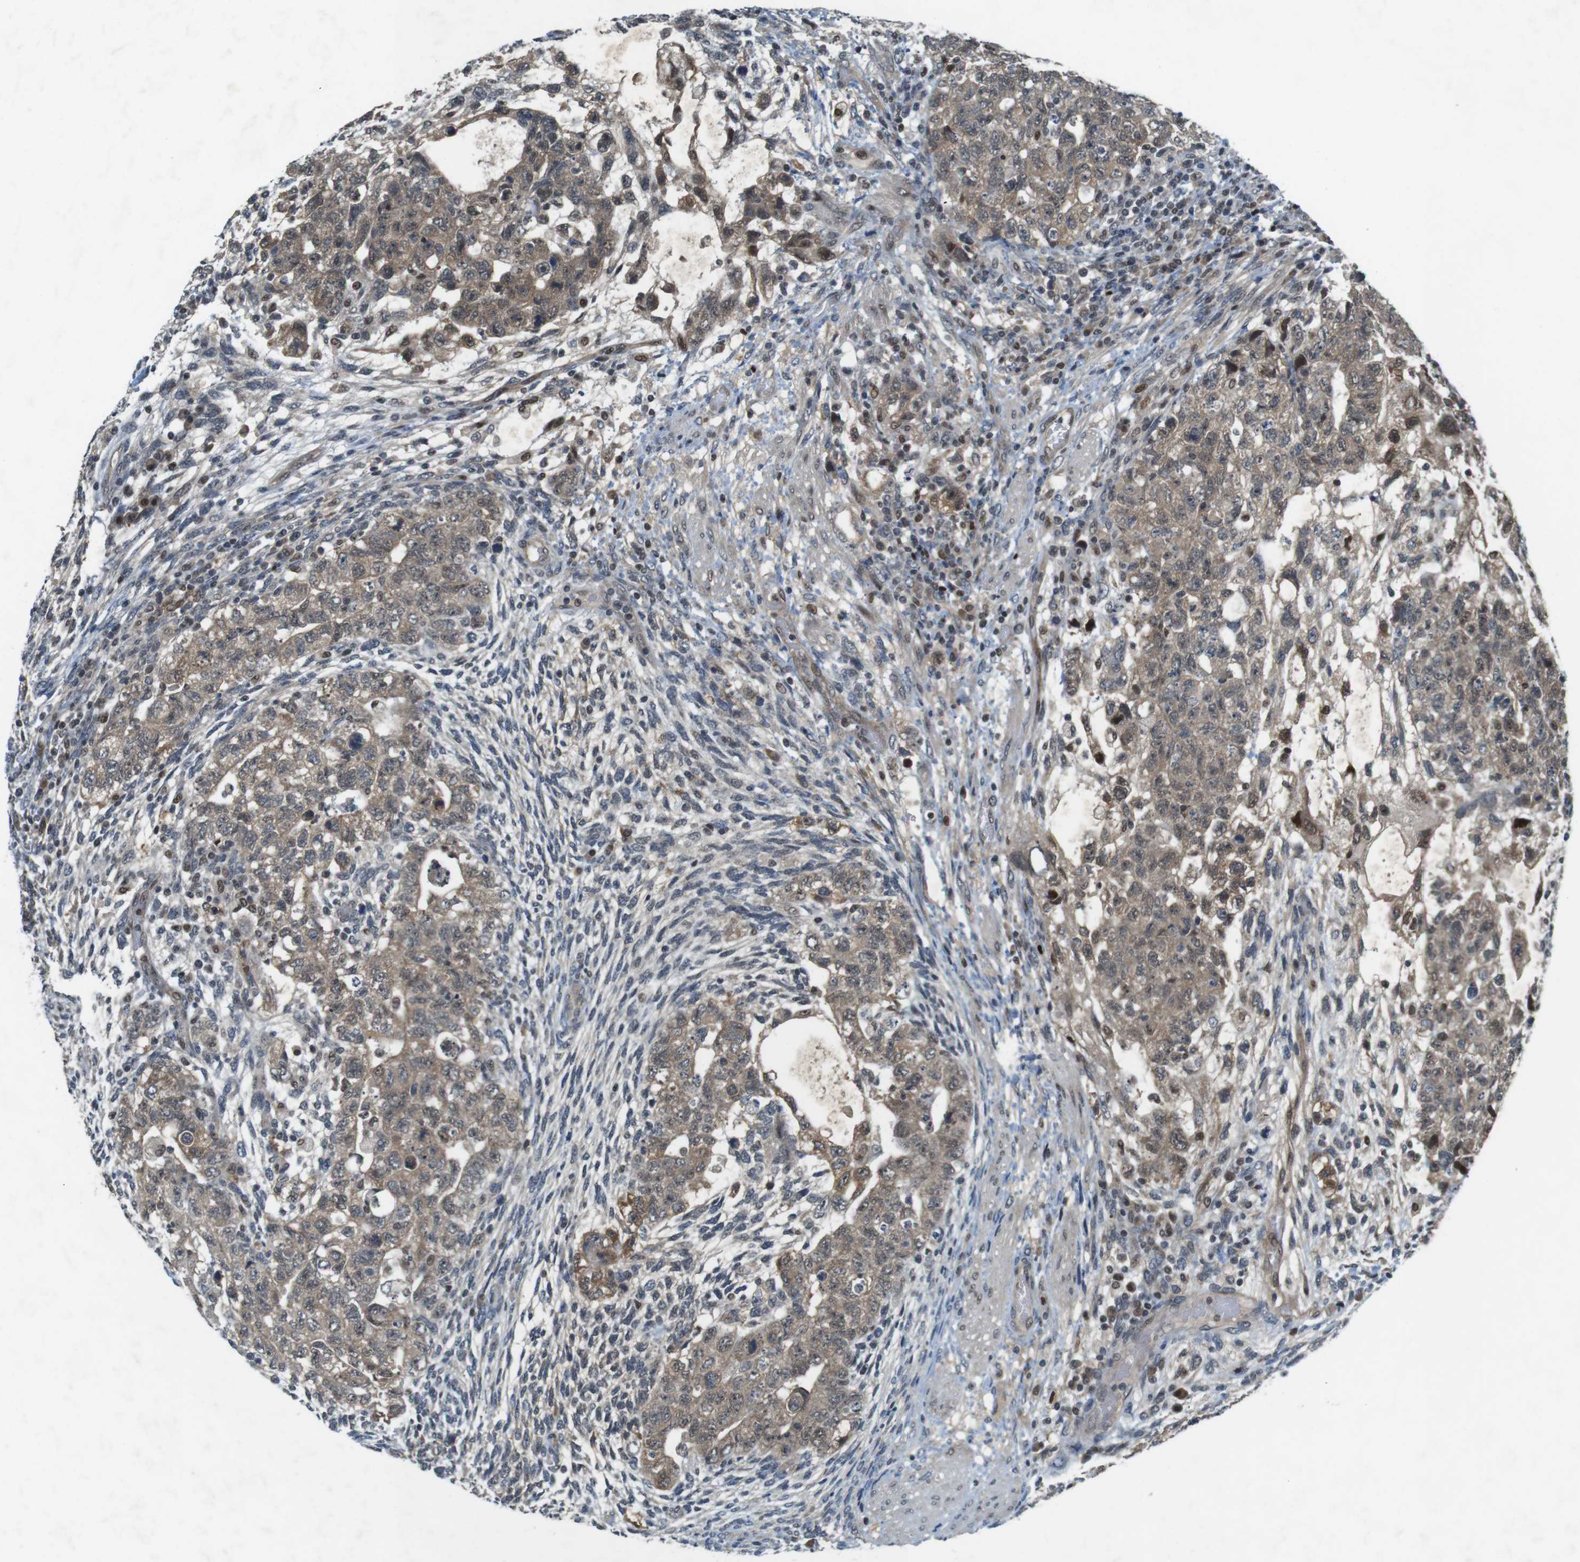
{"staining": {"intensity": "moderate", "quantity": ">75%", "location": "cytoplasmic/membranous,nuclear"}, "tissue": "testis cancer", "cell_type": "Tumor cells", "image_type": "cancer", "snomed": [{"axis": "morphology", "description": "Normal tissue, NOS"}, {"axis": "morphology", "description": "Carcinoma, Embryonal, NOS"}, {"axis": "topography", "description": "Testis"}], "caption": "Immunohistochemical staining of testis cancer displays moderate cytoplasmic/membranous and nuclear protein positivity in about >75% of tumor cells.", "gene": "MAPKAPK5", "patient": {"sex": "male", "age": 36}}